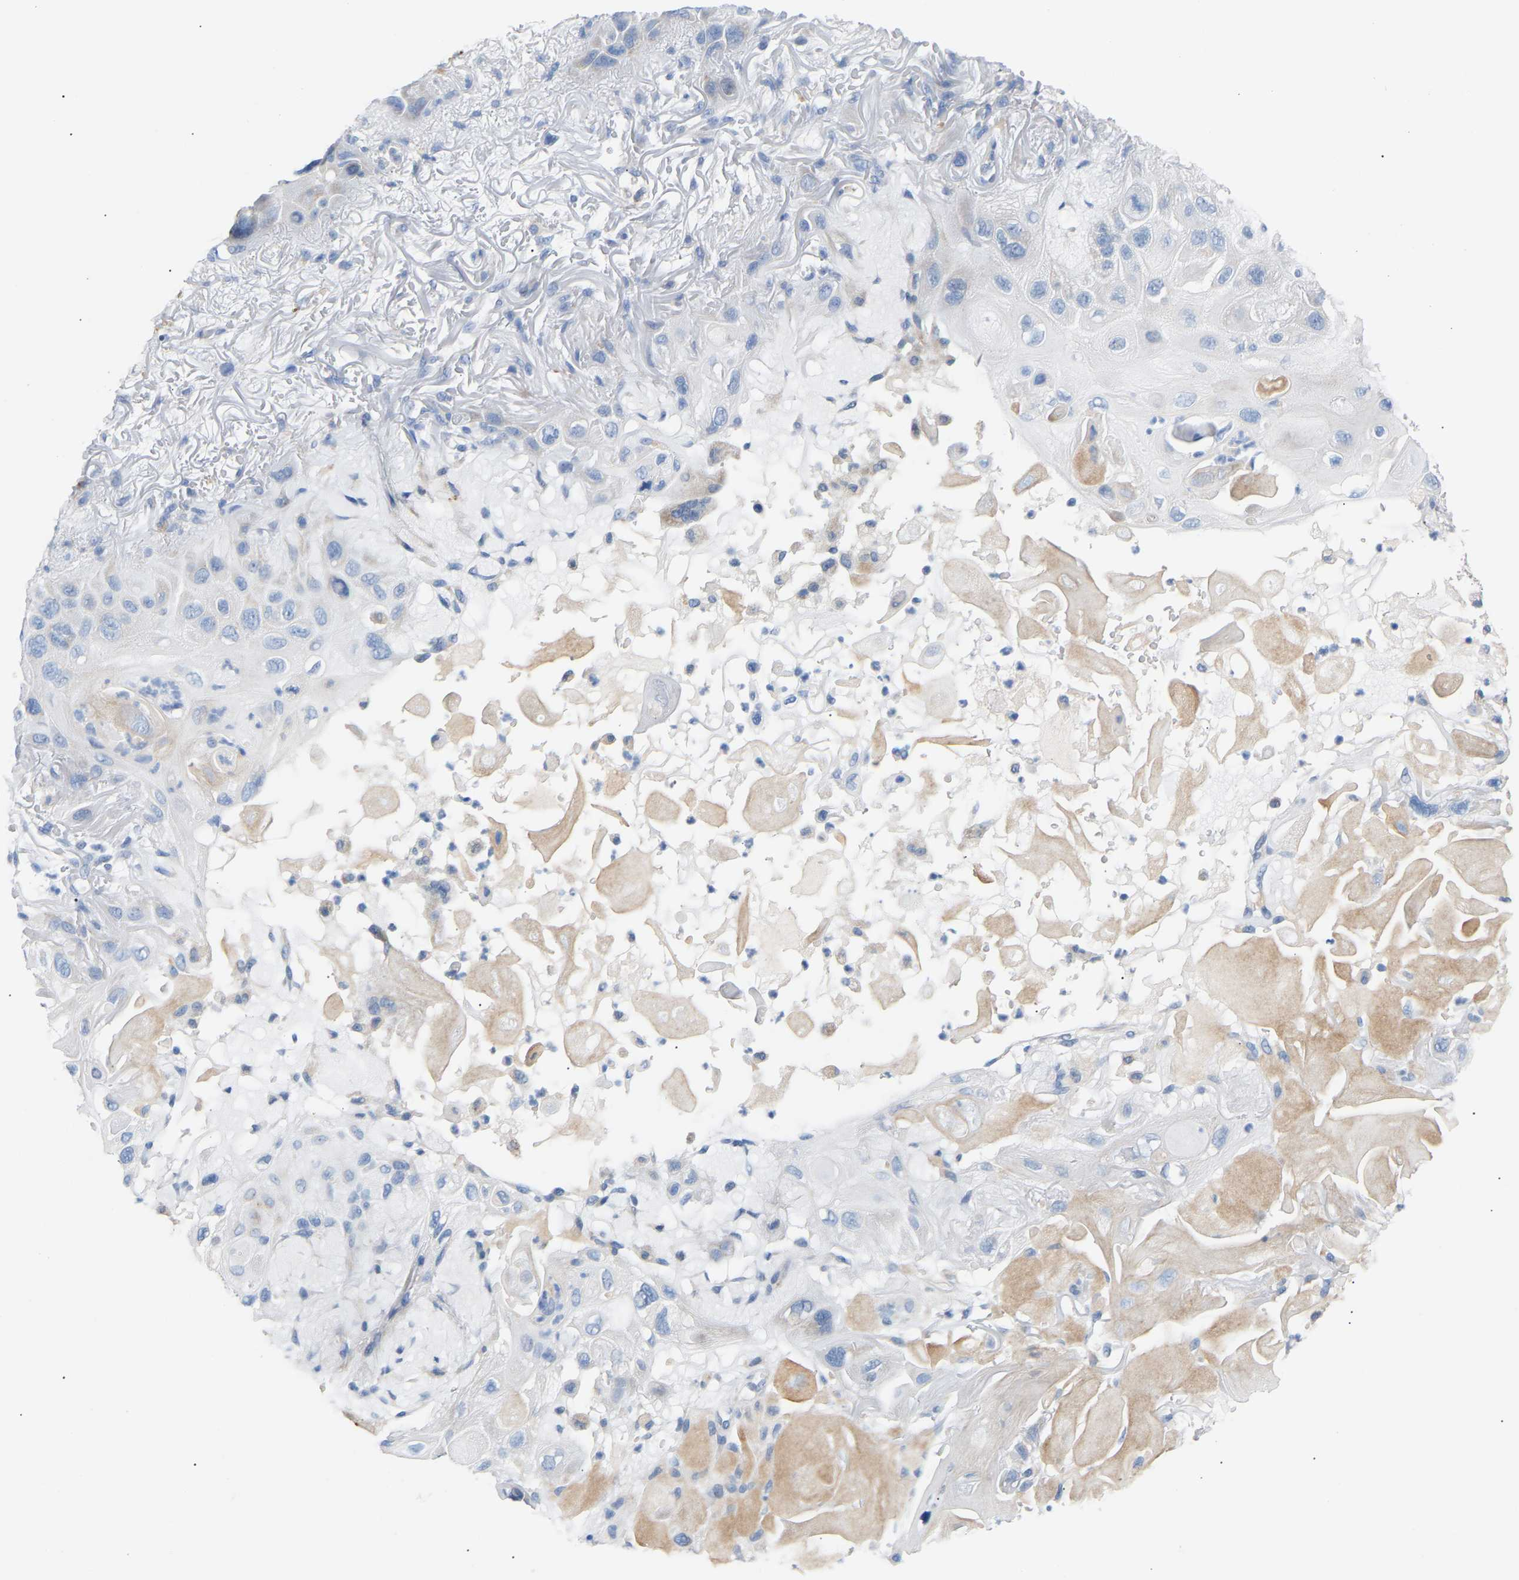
{"staining": {"intensity": "negative", "quantity": "none", "location": "none"}, "tissue": "skin cancer", "cell_type": "Tumor cells", "image_type": "cancer", "snomed": [{"axis": "morphology", "description": "Squamous cell carcinoma, NOS"}, {"axis": "topography", "description": "Skin"}], "caption": "High magnification brightfield microscopy of skin cancer (squamous cell carcinoma) stained with DAB (3,3'-diaminobenzidine) (brown) and counterstained with hematoxylin (blue): tumor cells show no significant staining. (Stains: DAB (3,3'-diaminobenzidine) immunohistochemistry (IHC) with hematoxylin counter stain, Microscopy: brightfield microscopy at high magnification).", "gene": "PEX1", "patient": {"sex": "female", "age": 77}}